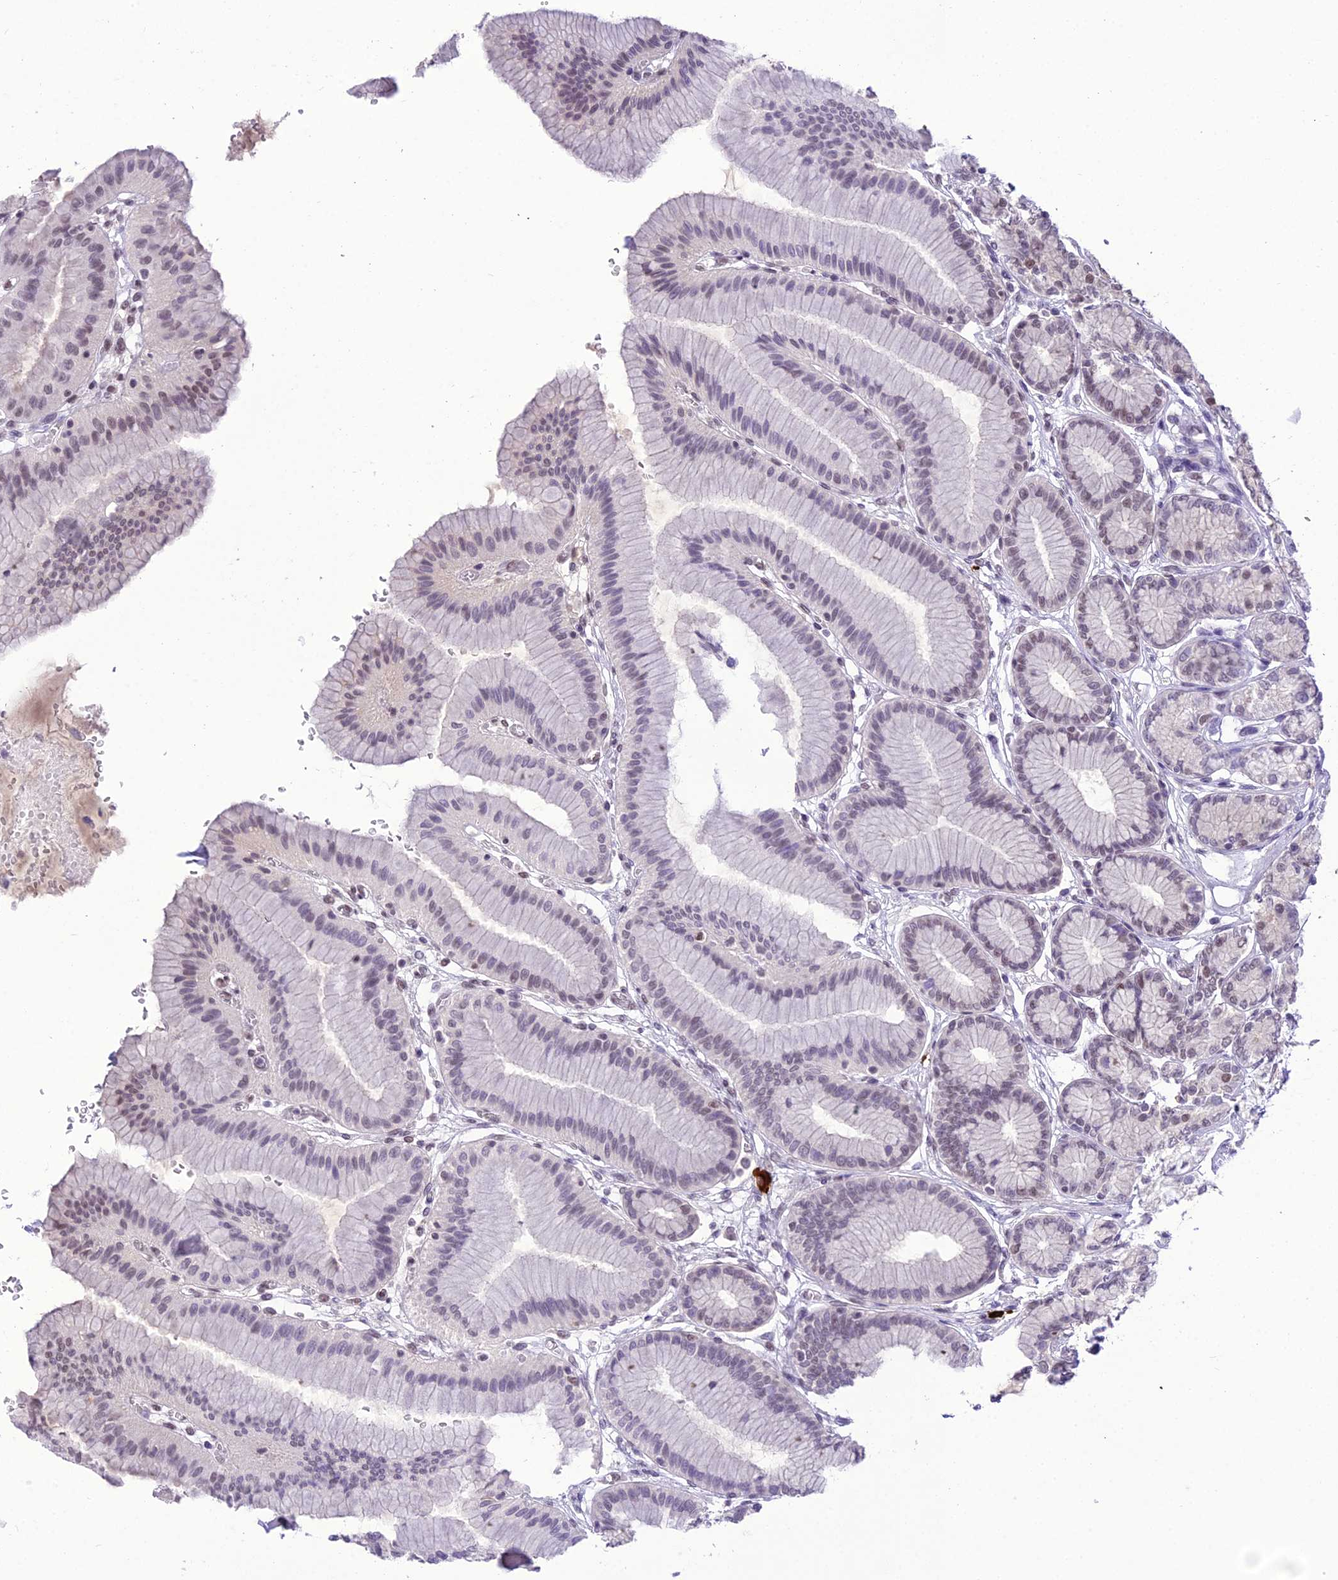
{"staining": {"intensity": "strong", "quantity": "<25%", "location": "nuclear"}, "tissue": "stomach", "cell_type": "Glandular cells", "image_type": "normal", "snomed": [{"axis": "morphology", "description": "Normal tissue, NOS"}, {"axis": "morphology", "description": "Adenocarcinoma, NOS"}, {"axis": "morphology", "description": "Adenocarcinoma, High grade"}, {"axis": "topography", "description": "Stomach, upper"}, {"axis": "topography", "description": "Stomach"}], "caption": "Immunohistochemistry (IHC) image of benign stomach: stomach stained using immunohistochemistry reveals medium levels of strong protein expression localized specifically in the nuclear of glandular cells, appearing as a nuclear brown color.", "gene": "SH3RF3", "patient": {"sex": "female", "age": 65}}